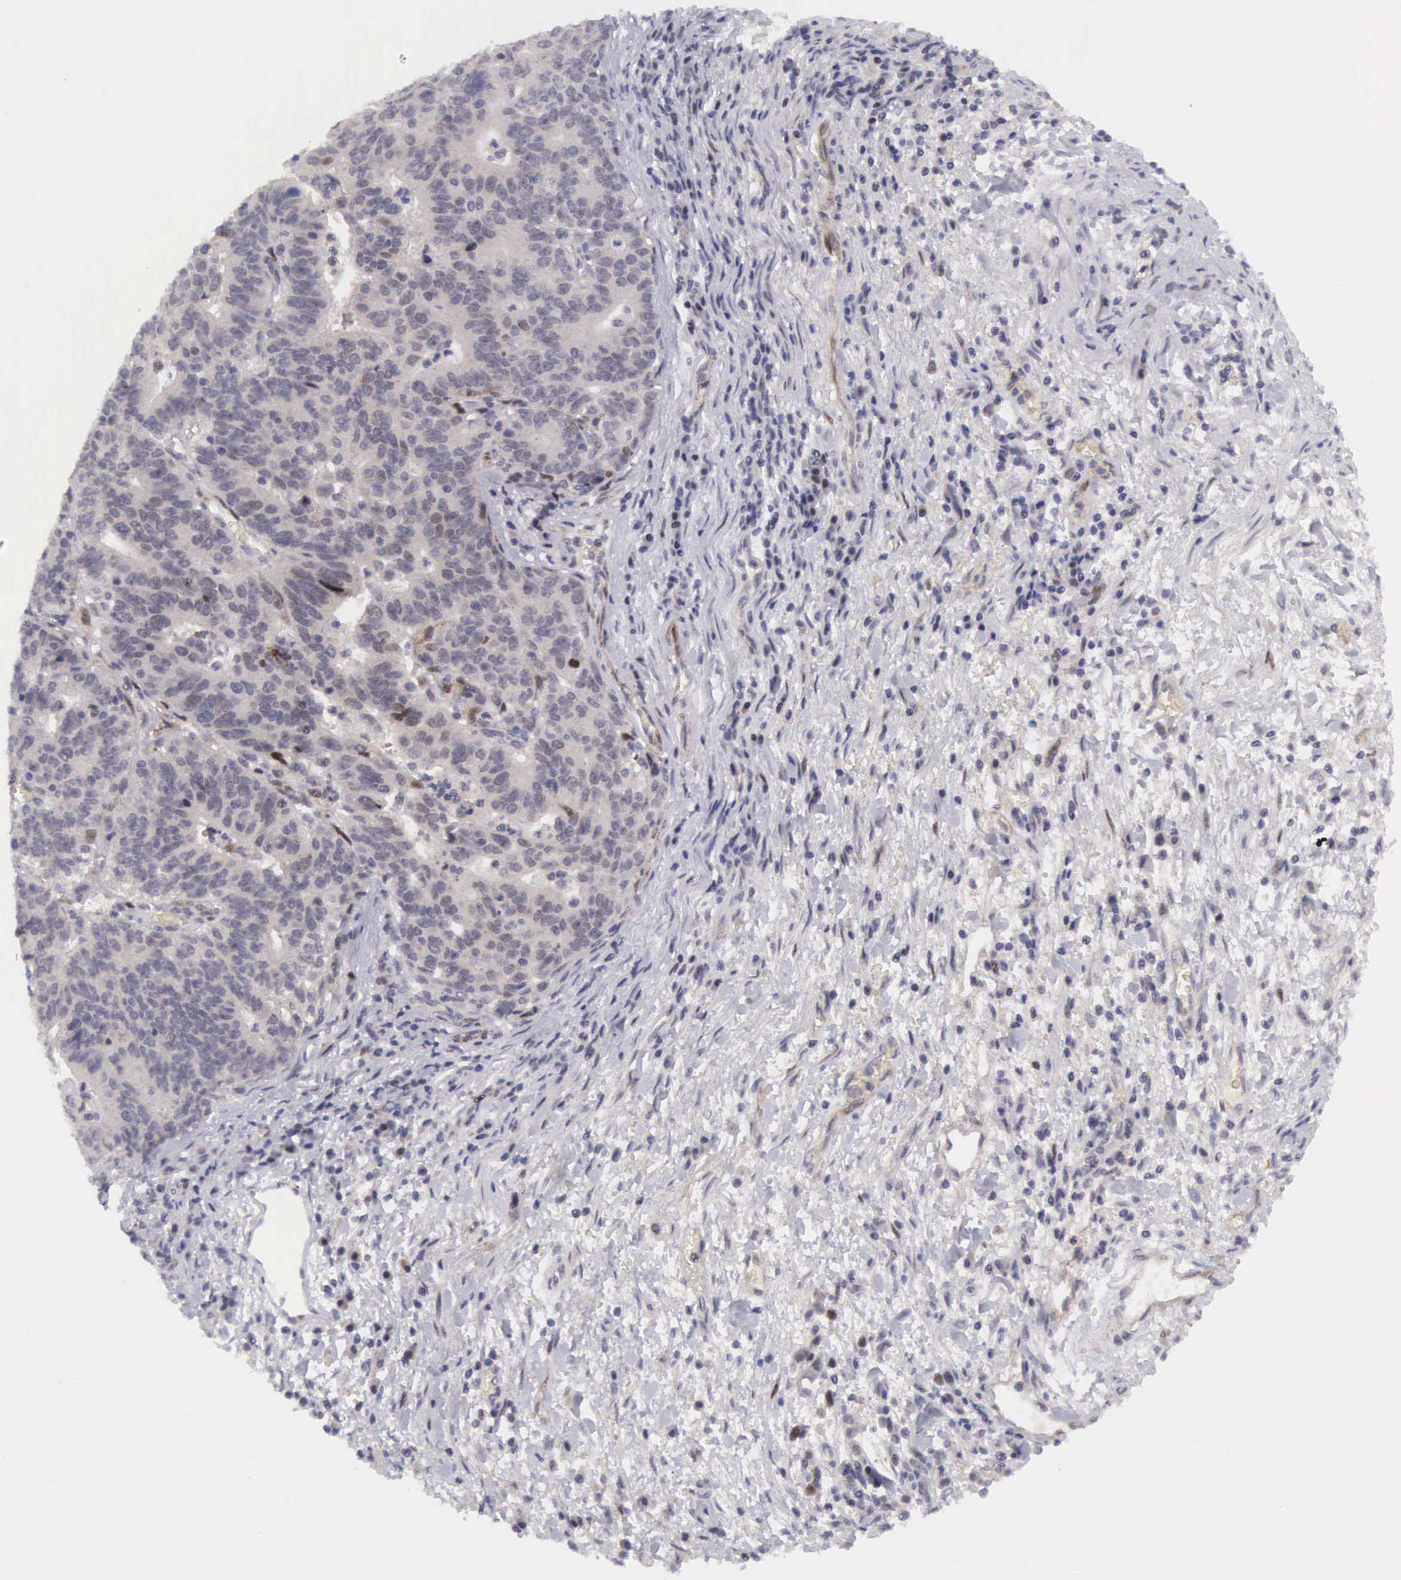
{"staining": {"intensity": "weak", "quantity": "25%-75%", "location": "cytoplasmic/membranous,nuclear"}, "tissue": "stomach cancer", "cell_type": "Tumor cells", "image_type": "cancer", "snomed": [{"axis": "morphology", "description": "Adenocarcinoma, NOS"}, {"axis": "topography", "description": "Stomach, upper"}], "caption": "About 25%-75% of tumor cells in human stomach adenocarcinoma demonstrate weak cytoplasmic/membranous and nuclear protein expression as visualized by brown immunohistochemical staining.", "gene": "EMID1", "patient": {"sex": "female", "age": 50}}